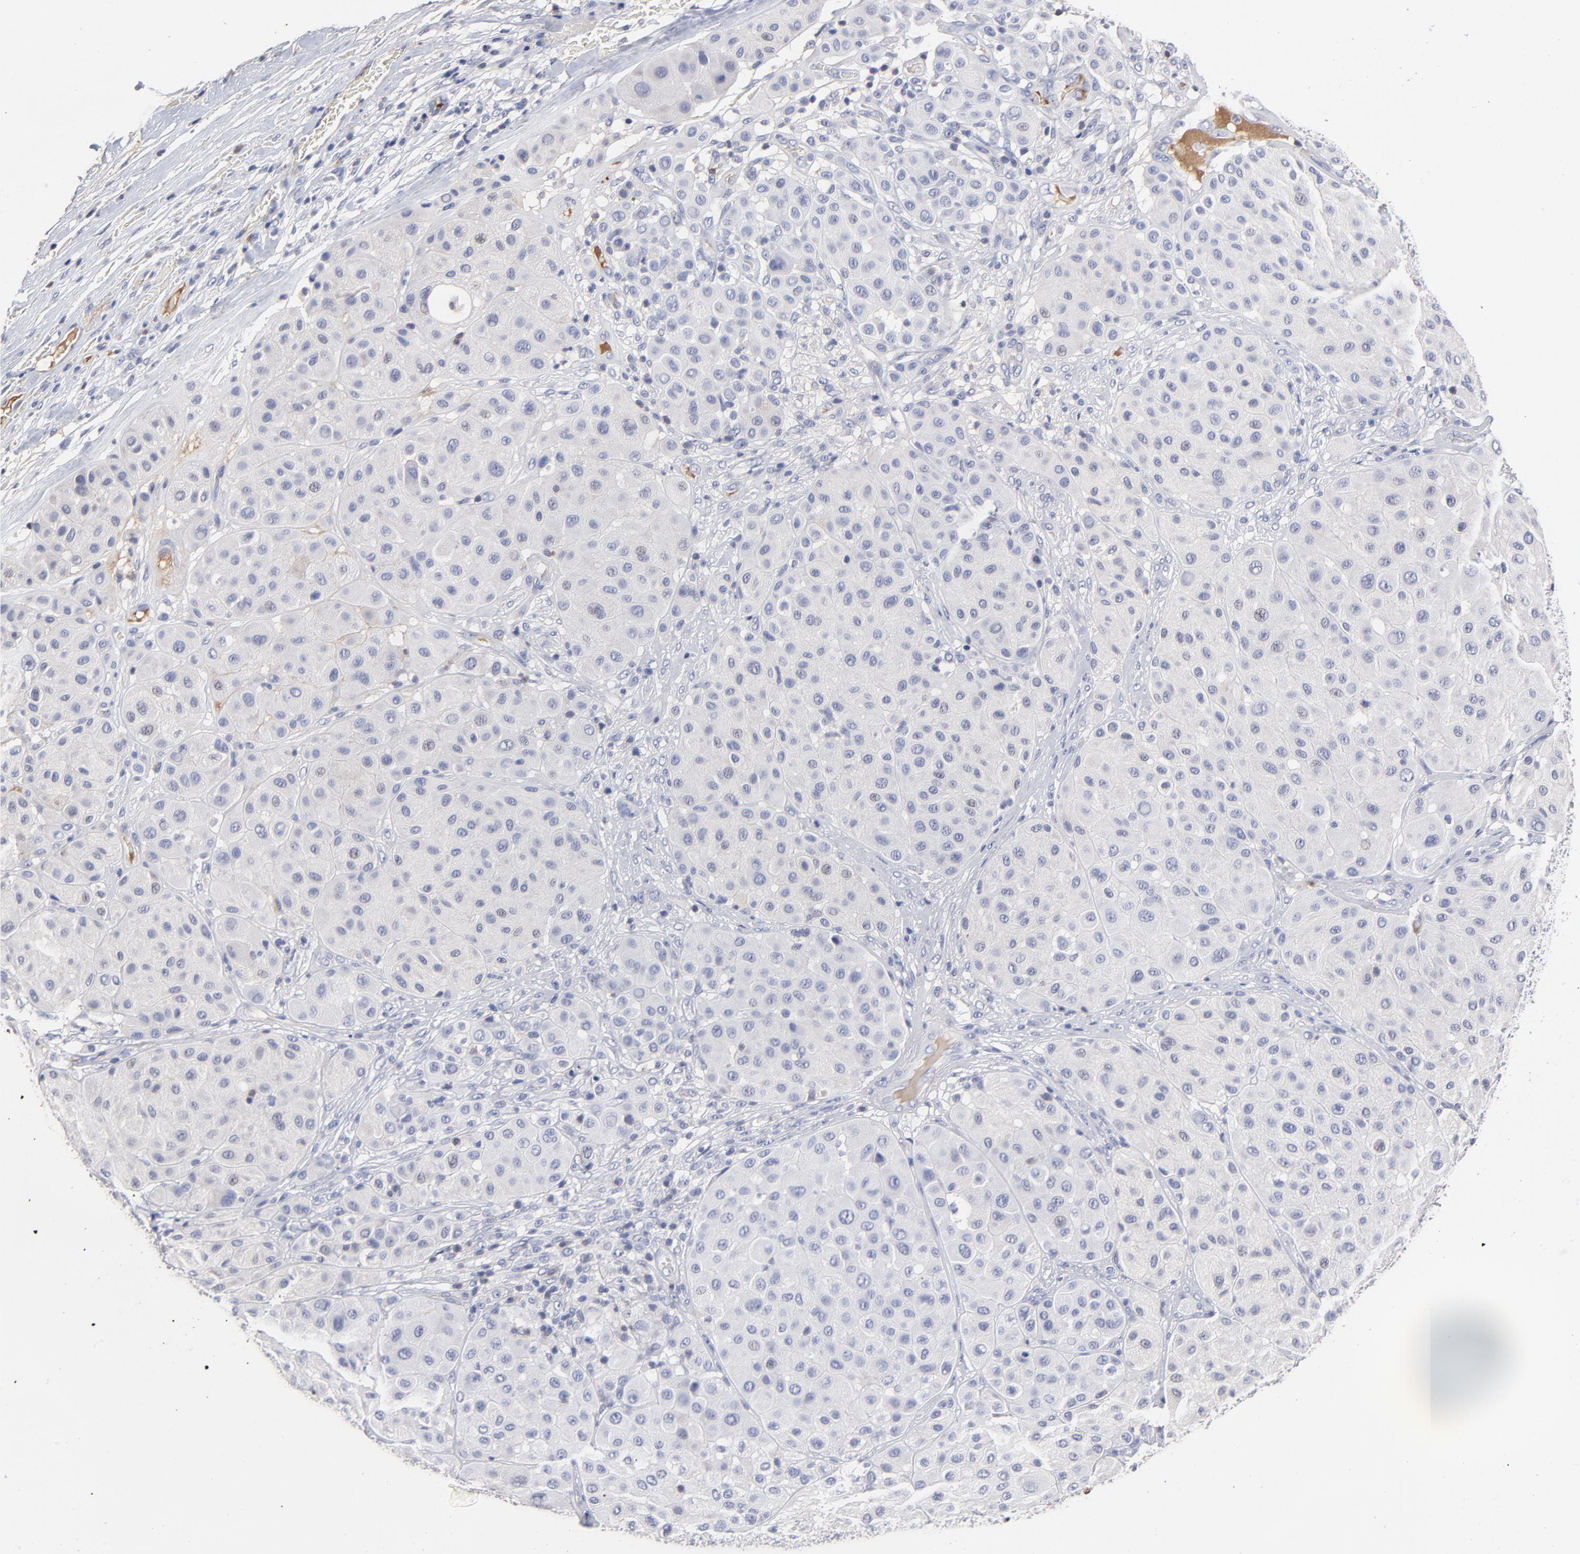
{"staining": {"intensity": "negative", "quantity": "none", "location": "none"}, "tissue": "melanoma", "cell_type": "Tumor cells", "image_type": "cancer", "snomed": [{"axis": "morphology", "description": "Normal tissue, NOS"}, {"axis": "morphology", "description": "Malignant melanoma, Metastatic site"}, {"axis": "topography", "description": "Skin"}], "caption": "High power microscopy photomicrograph of an IHC histopathology image of melanoma, revealing no significant staining in tumor cells.", "gene": "TRAT1", "patient": {"sex": "male", "age": 41}}